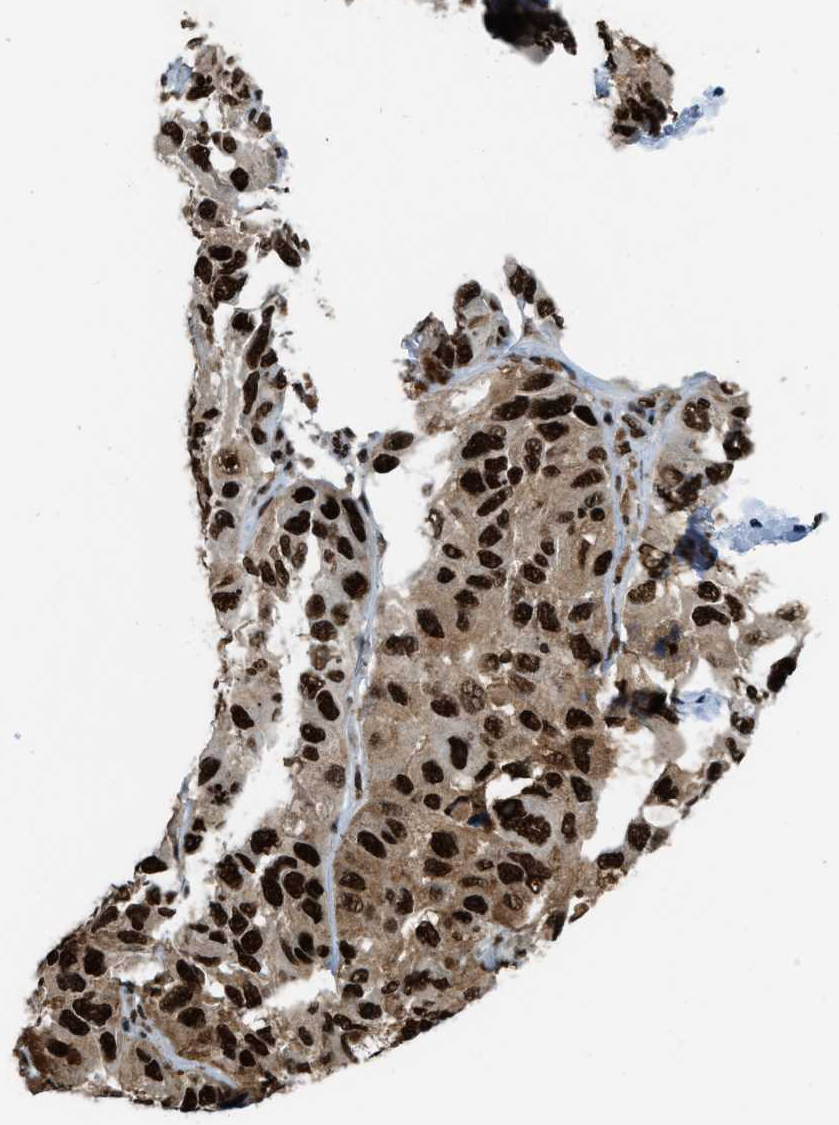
{"staining": {"intensity": "strong", "quantity": ">75%", "location": "nuclear"}, "tissue": "melanoma", "cell_type": "Tumor cells", "image_type": "cancer", "snomed": [{"axis": "morphology", "description": "Malignant melanoma, NOS"}, {"axis": "topography", "description": "Skin"}], "caption": "This is an image of immunohistochemistry (IHC) staining of melanoma, which shows strong staining in the nuclear of tumor cells.", "gene": "NUMA1", "patient": {"sex": "female", "age": 73}}